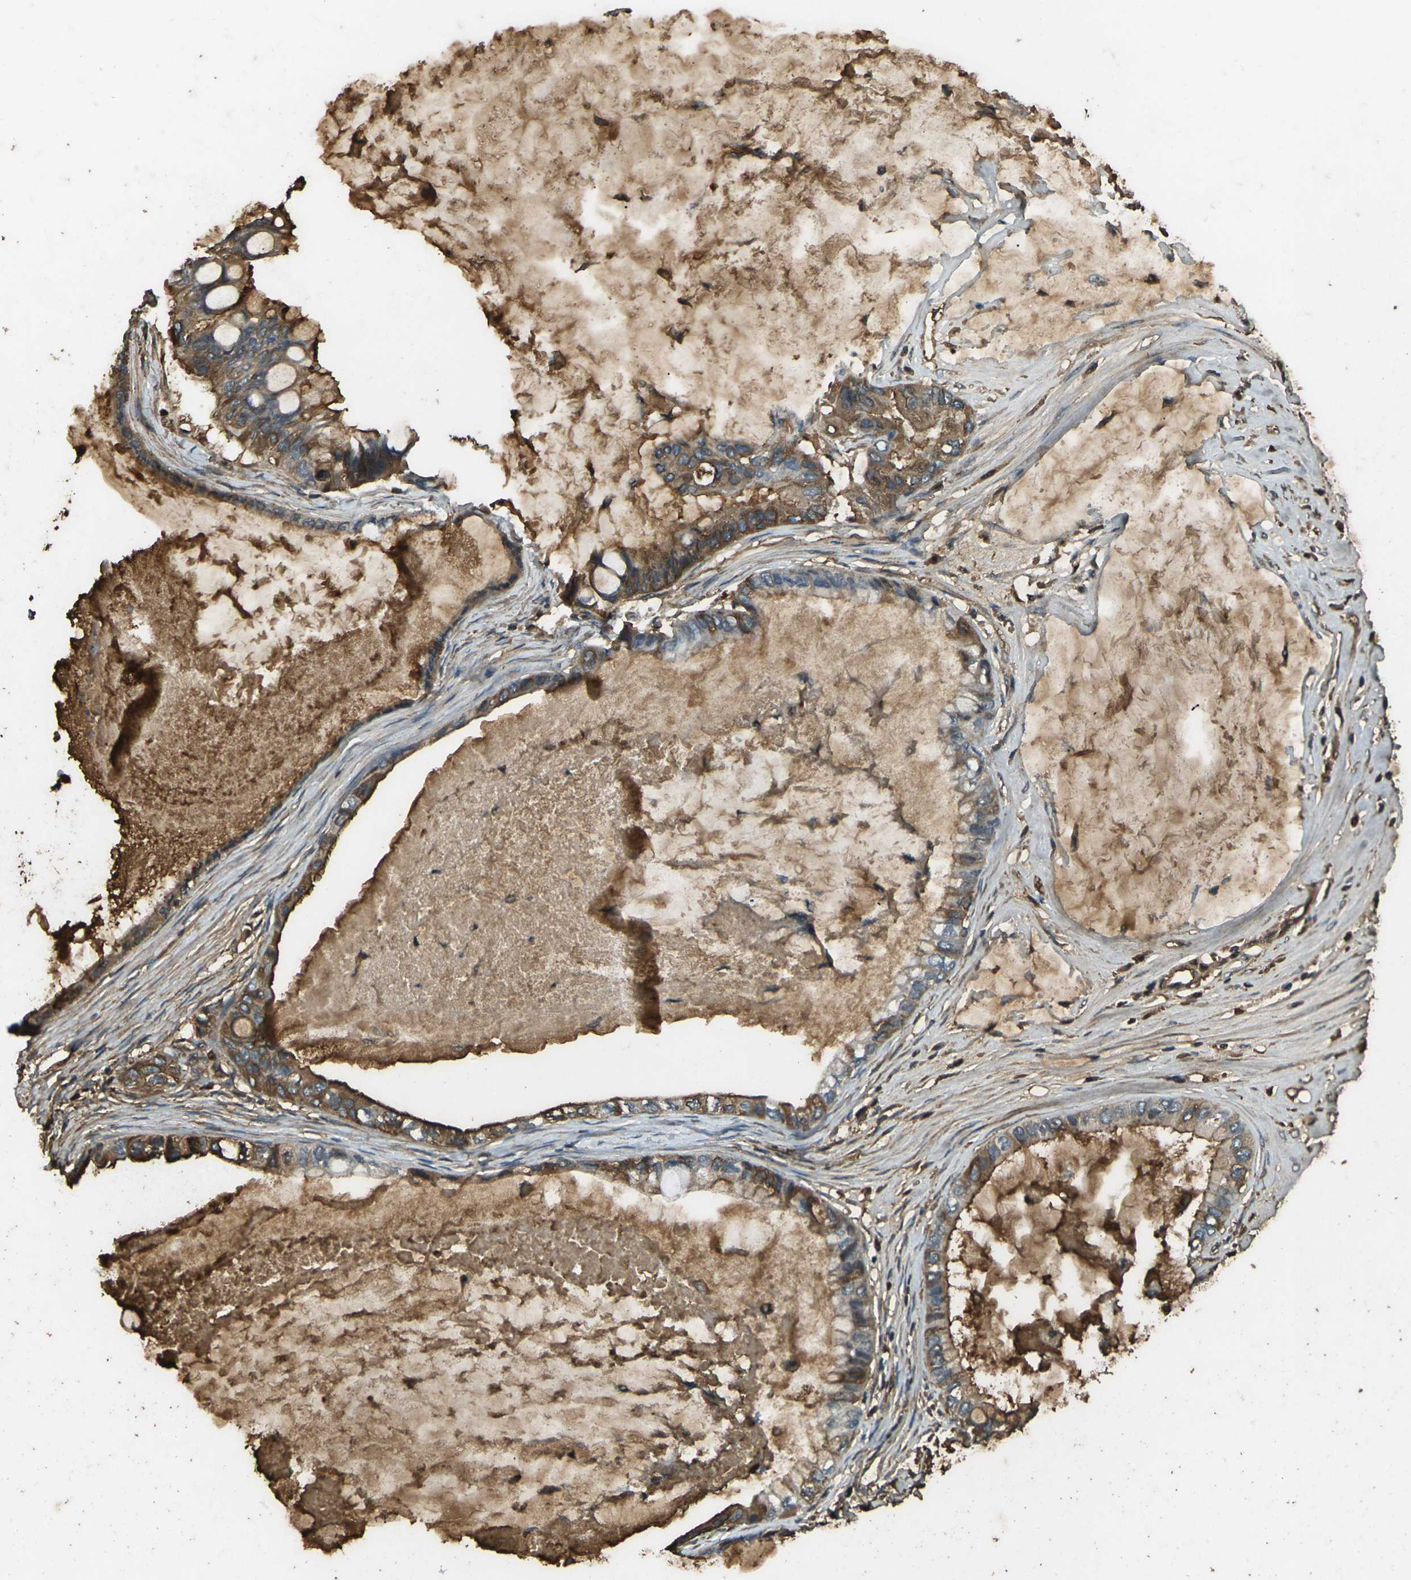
{"staining": {"intensity": "moderate", "quantity": ">75%", "location": "cytoplasmic/membranous"}, "tissue": "ovarian cancer", "cell_type": "Tumor cells", "image_type": "cancer", "snomed": [{"axis": "morphology", "description": "Cystadenocarcinoma, mucinous, NOS"}, {"axis": "topography", "description": "Ovary"}], "caption": "Immunohistochemistry (DAB (3,3'-diaminobenzidine)) staining of ovarian mucinous cystadenocarcinoma exhibits moderate cytoplasmic/membranous protein staining in approximately >75% of tumor cells. The staining was performed using DAB, with brown indicating positive protein expression. Nuclei are stained blue with hematoxylin.", "gene": "CYP1B1", "patient": {"sex": "female", "age": 80}}